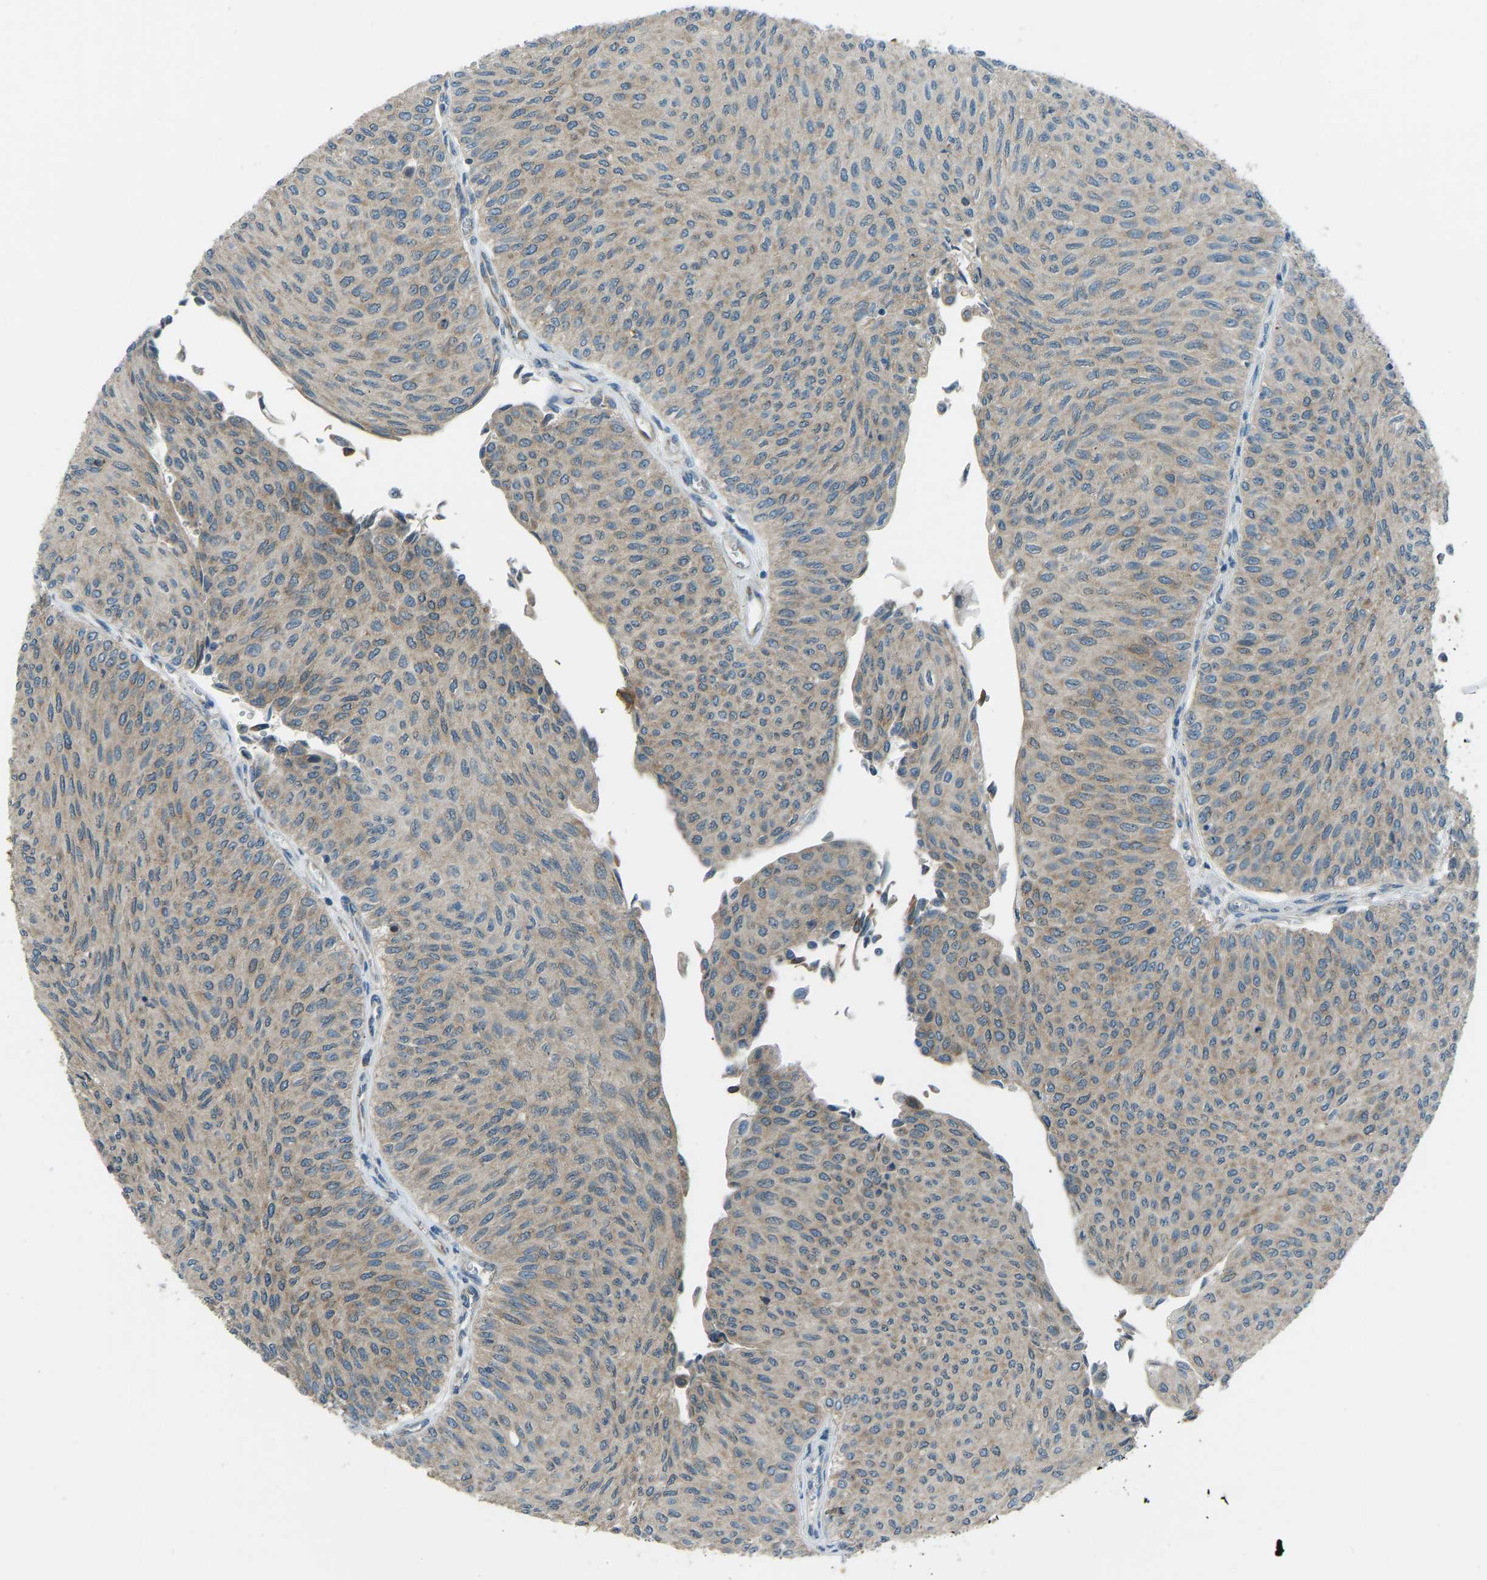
{"staining": {"intensity": "weak", "quantity": ">75%", "location": "cytoplasmic/membranous"}, "tissue": "urothelial cancer", "cell_type": "Tumor cells", "image_type": "cancer", "snomed": [{"axis": "morphology", "description": "Urothelial carcinoma, Low grade"}, {"axis": "topography", "description": "Urinary bladder"}], "caption": "Brown immunohistochemical staining in human low-grade urothelial carcinoma shows weak cytoplasmic/membranous positivity in approximately >75% of tumor cells.", "gene": "STAU2", "patient": {"sex": "male", "age": 78}}